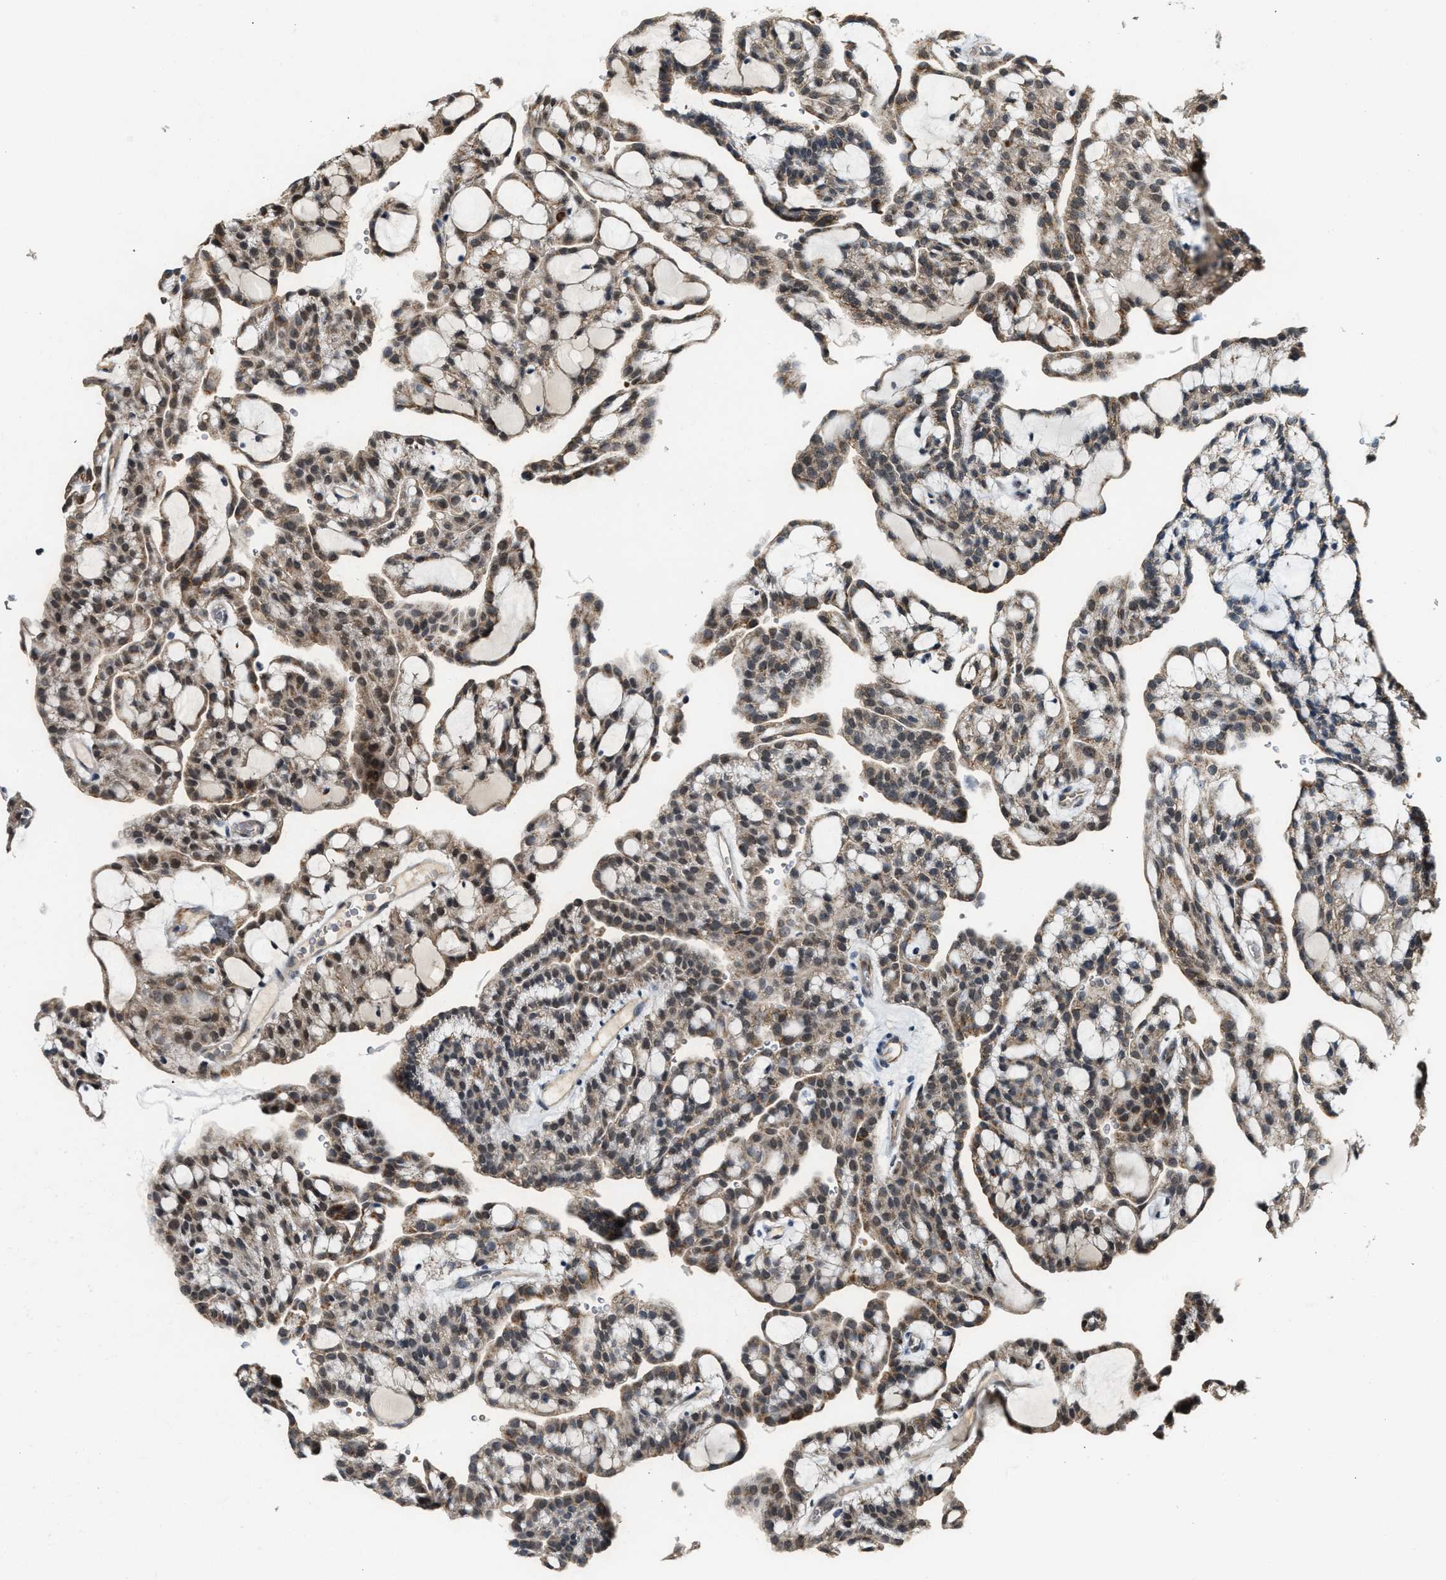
{"staining": {"intensity": "weak", "quantity": ">75%", "location": "cytoplasmic/membranous,nuclear"}, "tissue": "renal cancer", "cell_type": "Tumor cells", "image_type": "cancer", "snomed": [{"axis": "morphology", "description": "Adenocarcinoma, NOS"}, {"axis": "topography", "description": "Kidney"}], "caption": "High-magnification brightfield microscopy of adenocarcinoma (renal) stained with DAB (brown) and counterstained with hematoxylin (blue). tumor cells exhibit weak cytoplasmic/membranous and nuclear positivity is seen in about>75% of cells.", "gene": "KIF24", "patient": {"sex": "male", "age": 63}}